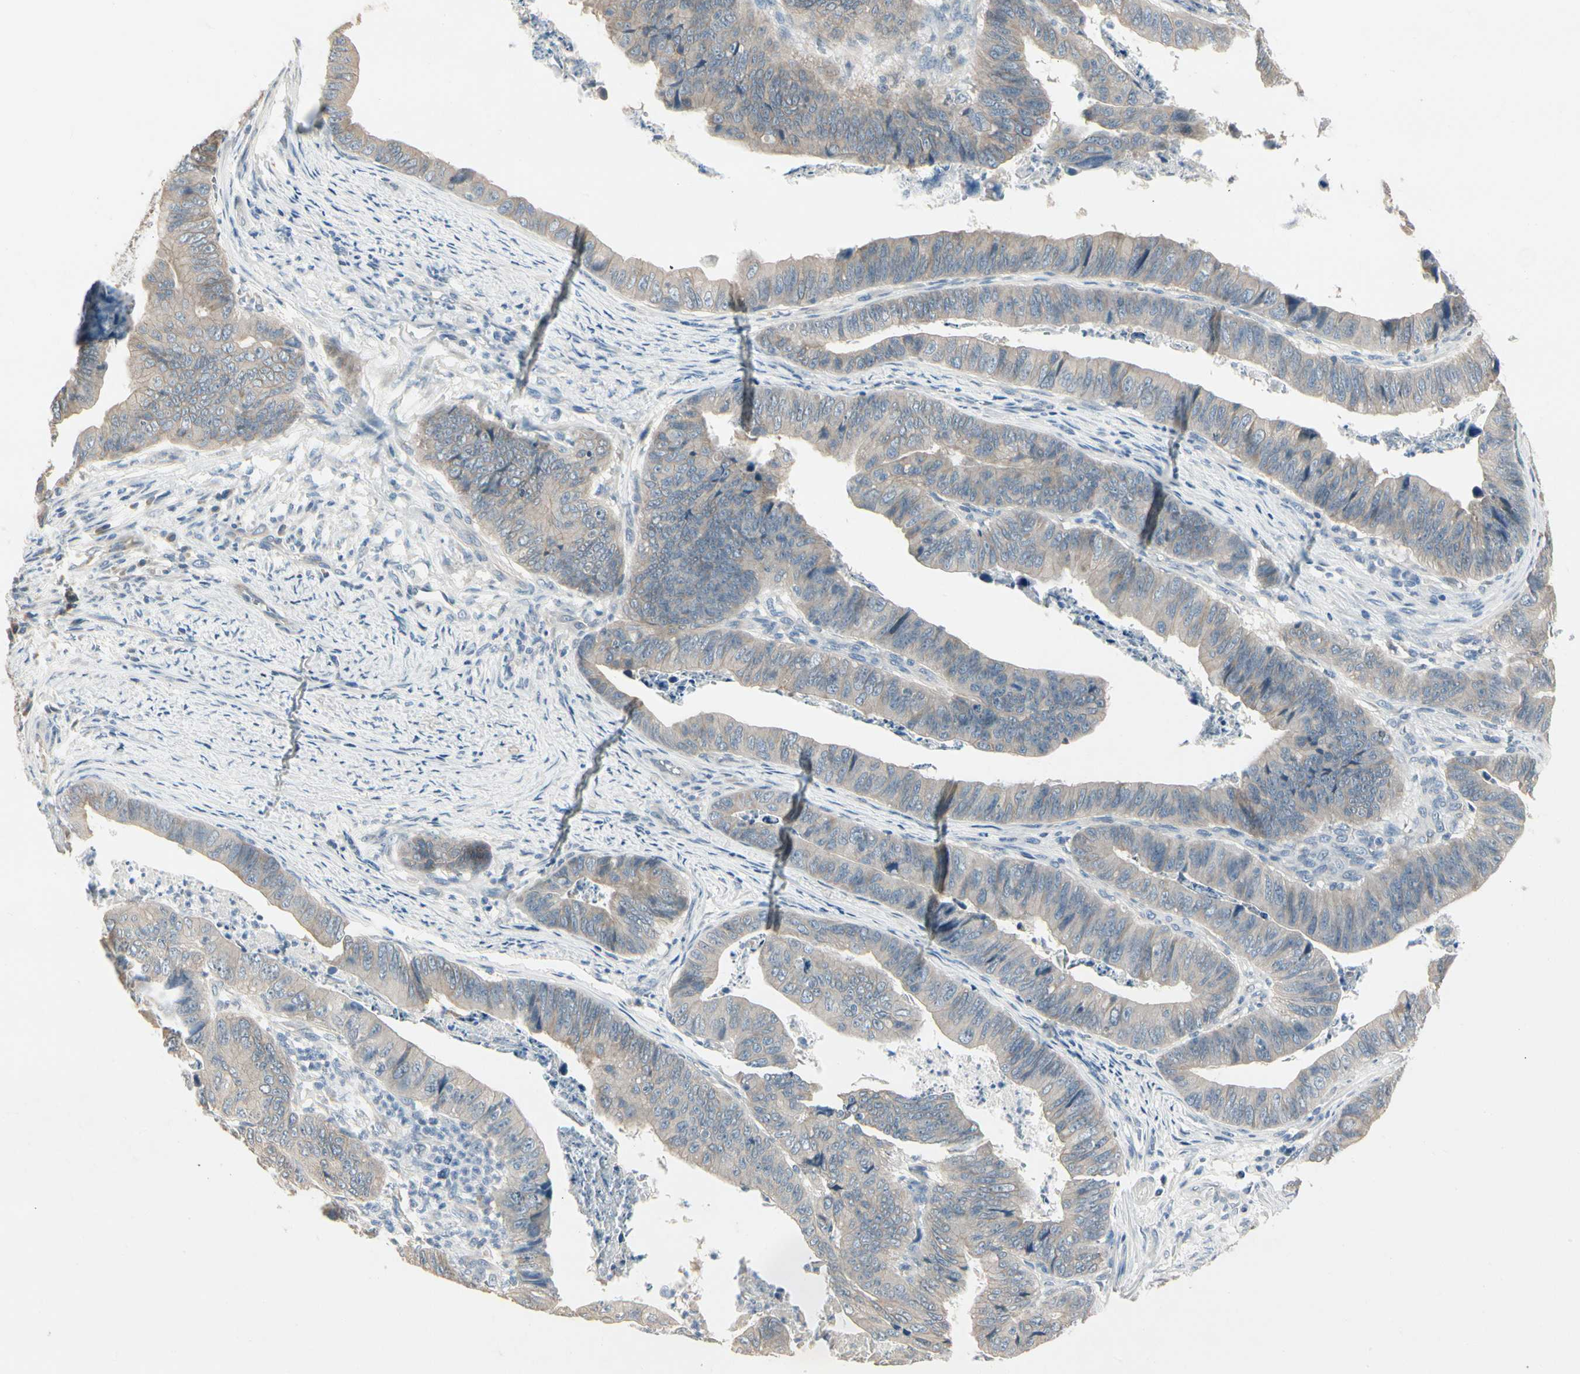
{"staining": {"intensity": "weak", "quantity": "<25%", "location": "cytoplasmic/membranous"}, "tissue": "stomach cancer", "cell_type": "Tumor cells", "image_type": "cancer", "snomed": [{"axis": "morphology", "description": "Adenocarcinoma, NOS"}, {"axis": "topography", "description": "Stomach, lower"}], "caption": "The image displays no staining of tumor cells in stomach cancer (adenocarcinoma).", "gene": "SPINK4", "patient": {"sex": "male", "age": 77}}